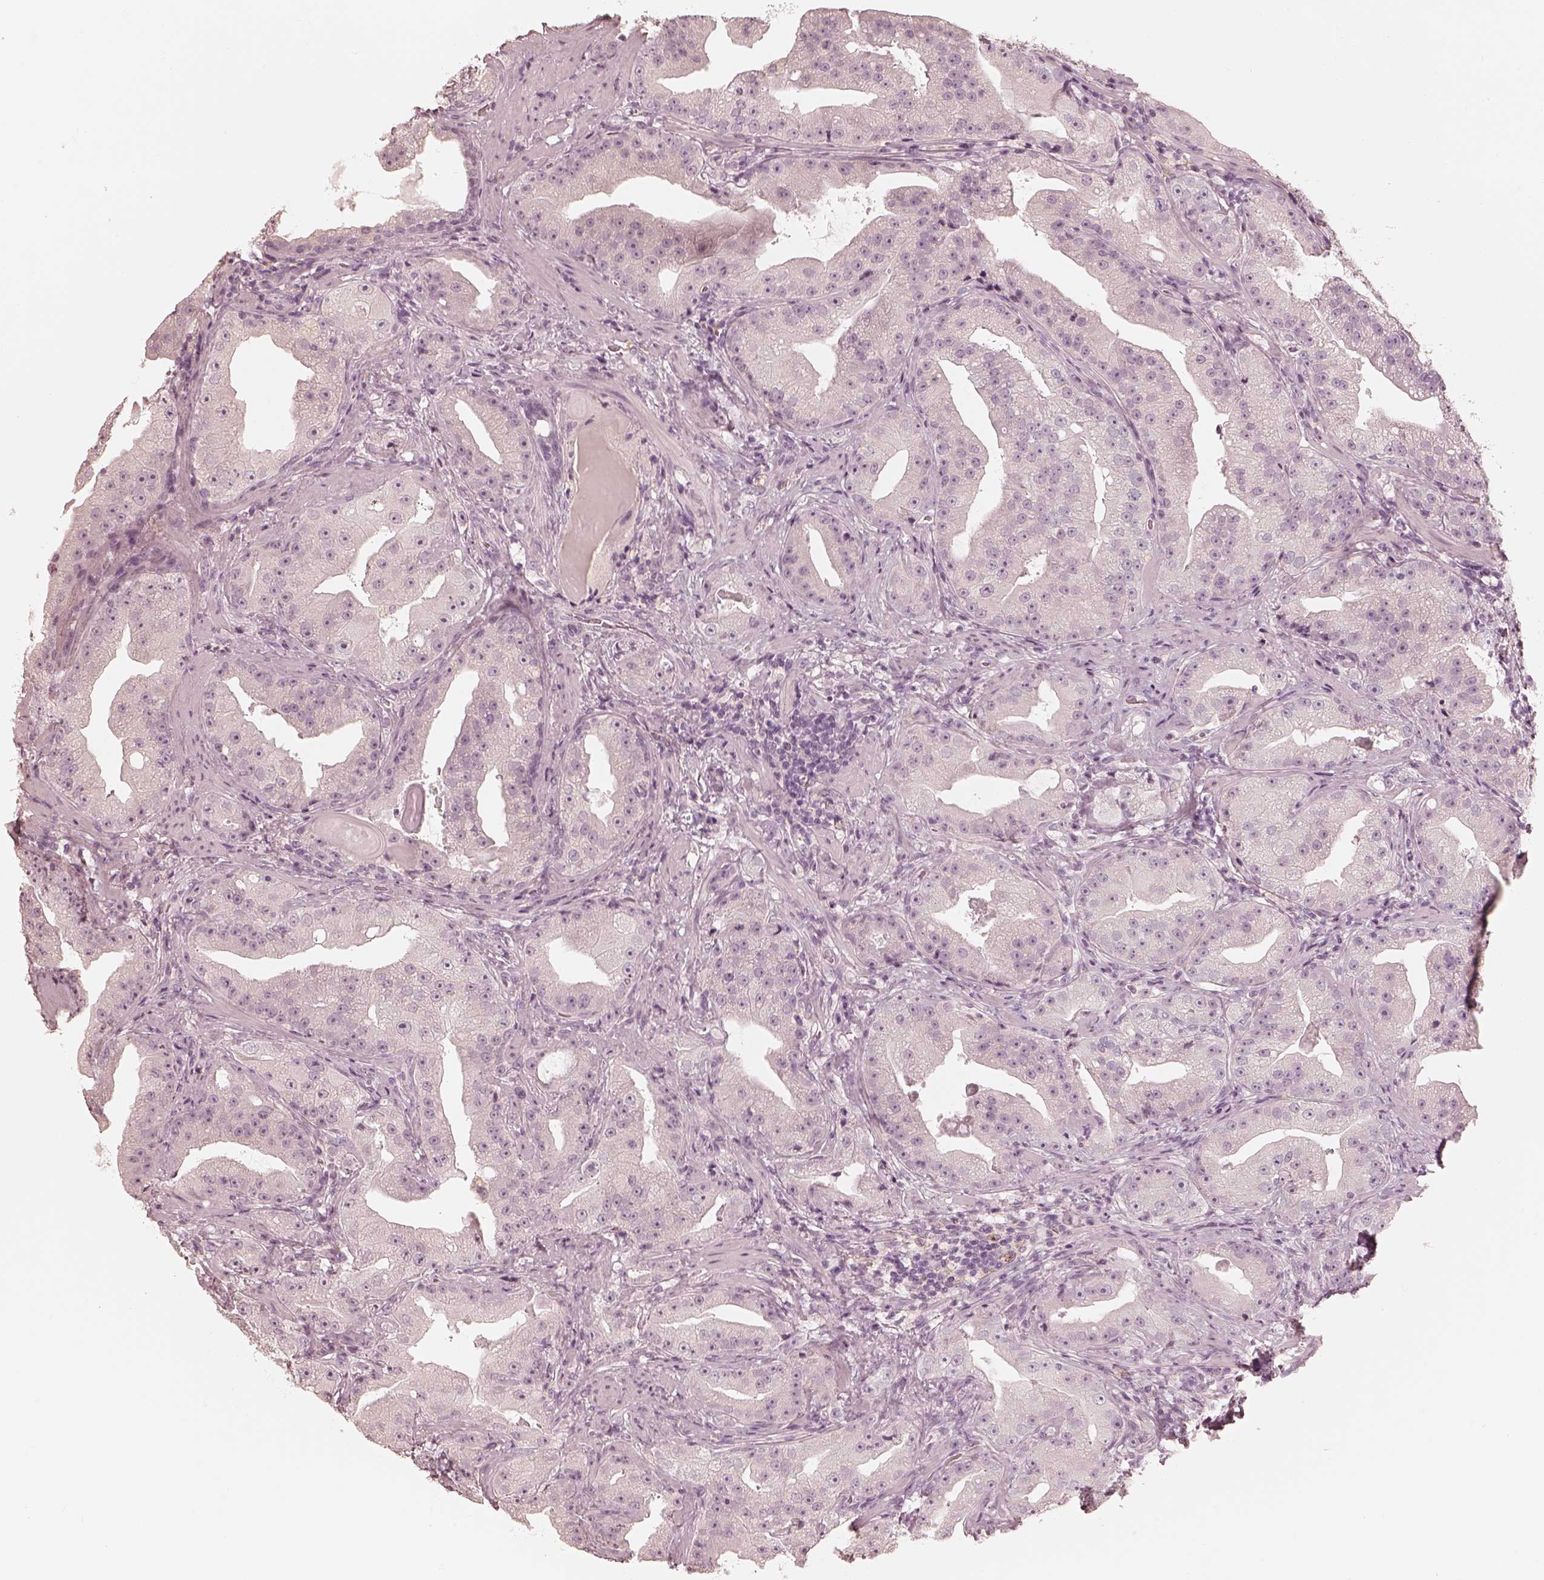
{"staining": {"intensity": "negative", "quantity": "none", "location": "none"}, "tissue": "prostate cancer", "cell_type": "Tumor cells", "image_type": "cancer", "snomed": [{"axis": "morphology", "description": "Adenocarcinoma, Low grade"}, {"axis": "topography", "description": "Prostate"}], "caption": "This is an immunohistochemistry histopathology image of human prostate adenocarcinoma (low-grade). There is no expression in tumor cells.", "gene": "CALR3", "patient": {"sex": "male", "age": 62}}